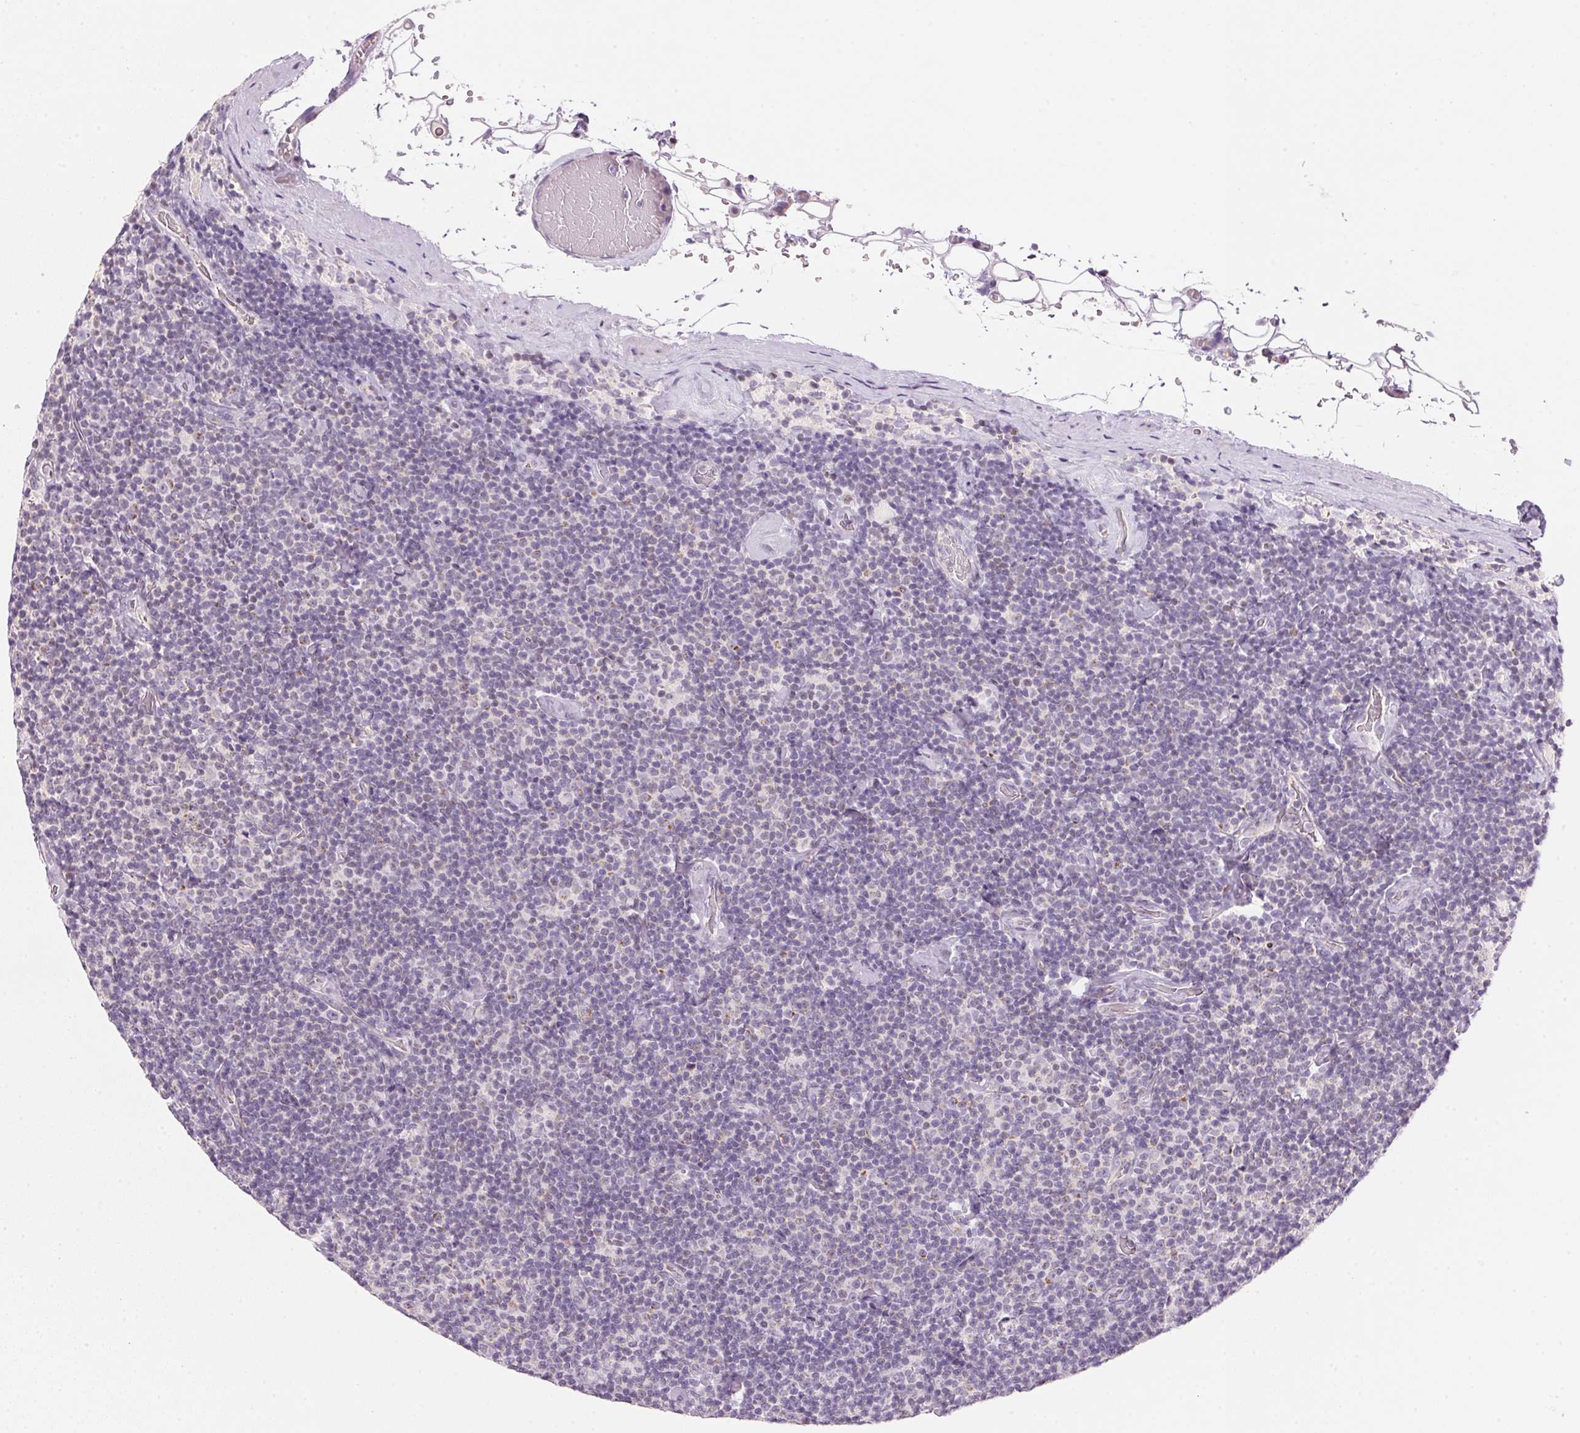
{"staining": {"intensity": "negative", "quantity": "none", "location": "none"}, "tissue": "lymphoma", "cell_type": "Tumor cells", "image_type": "cancer", "snomed": [{"axis": "morphology", "description": "Malignant lymphoma, non-Hodgkin's type, Low grade"}, {"axis": "topography", "description": "Lymph node"}], "caption": "High power microscopy photomicrograph of an immunohistochemistry (IHC) photomicrograph of lymphoma, revealing no significant staining in tumor cells. The staining was performed using DAB (3,3'-diaminobenzidine) to visualize the protein expression in brown, while the nuclei were stained in blue with hematoxylin (Magnification: 20x).", "gene": "CYP11B1", "patient": {"sex": "male", "age": 81}}